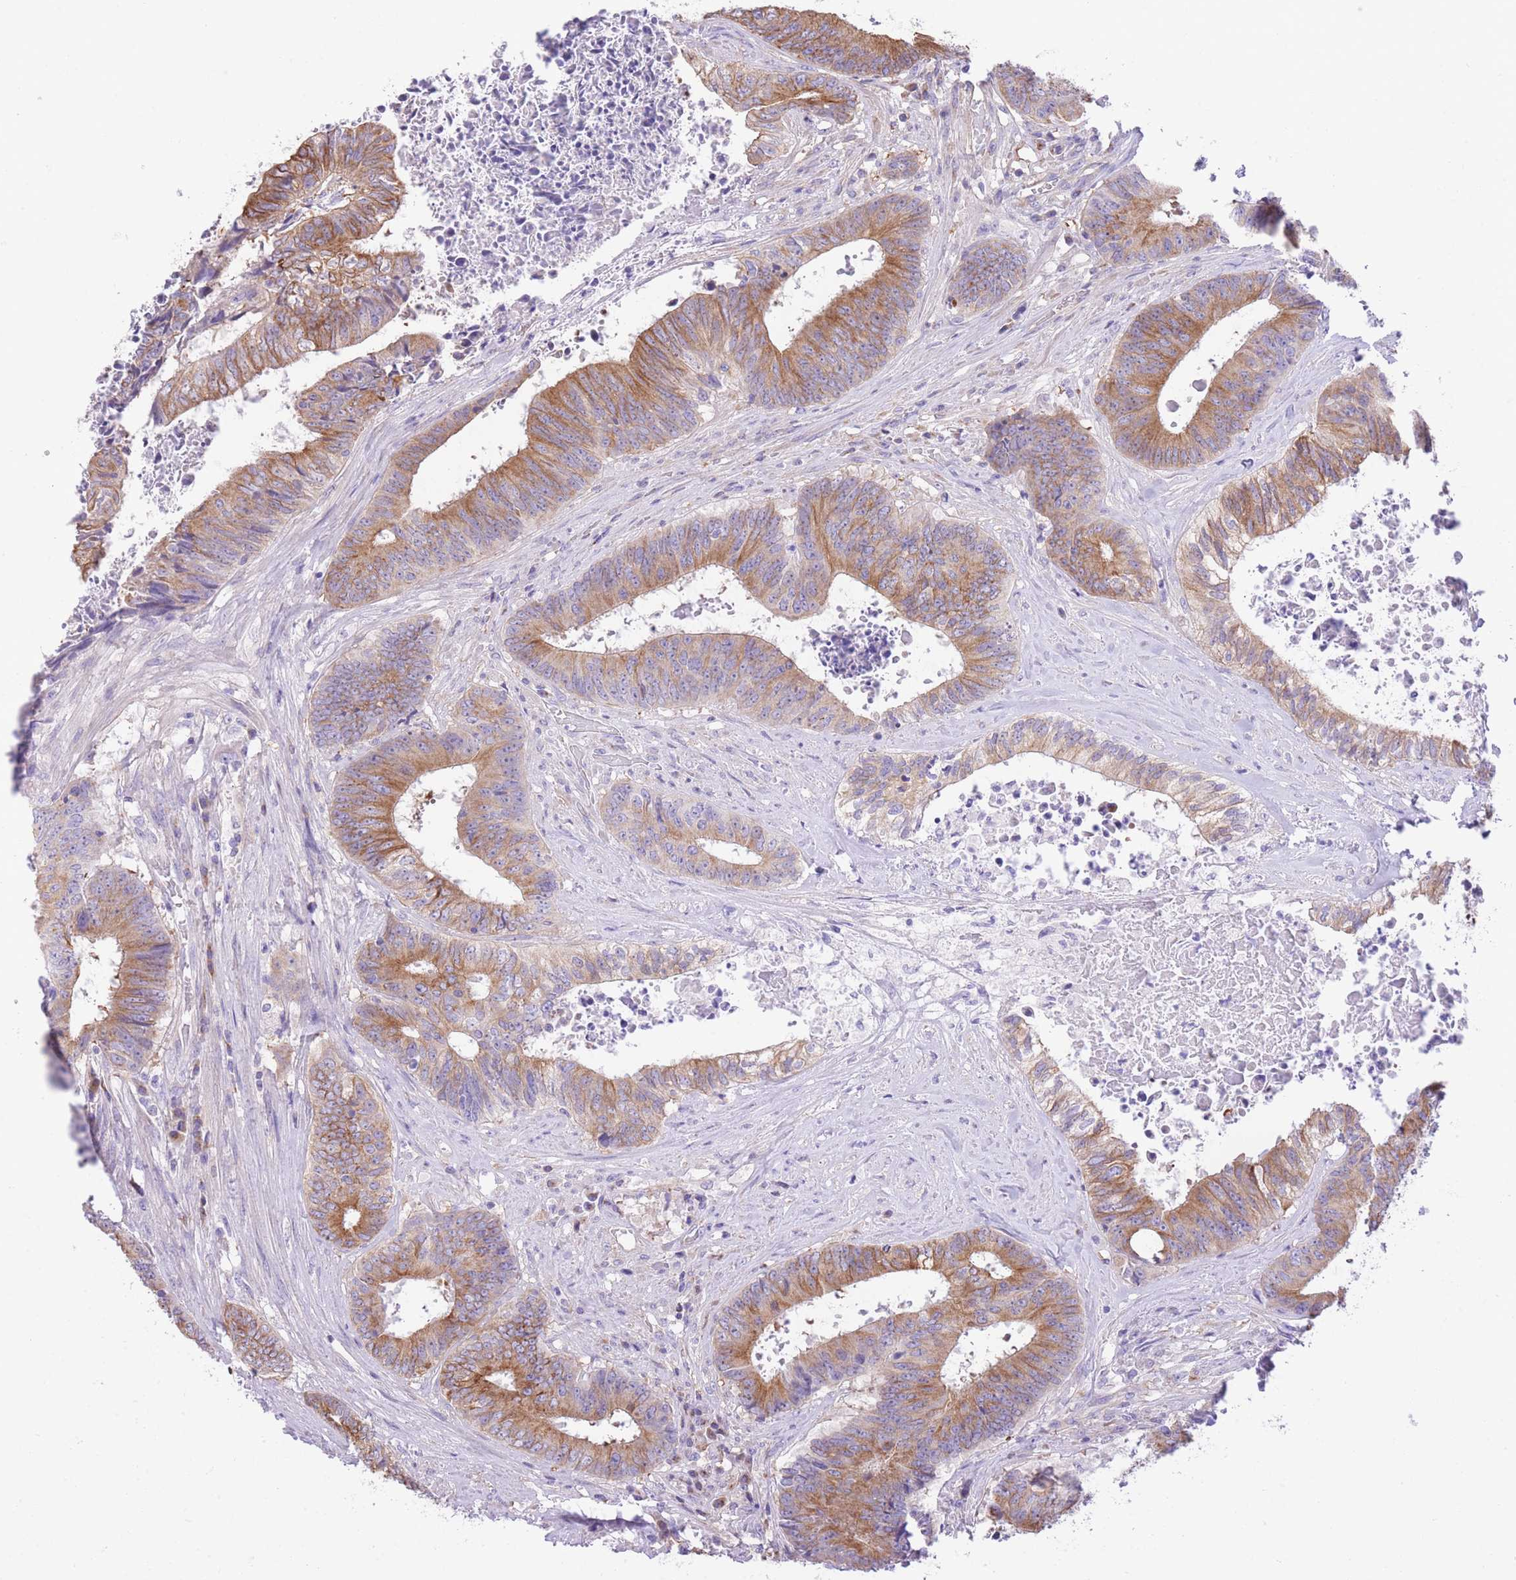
{"staining": {"intensity": "moderate", "quantity": ">75%", "location": "cytoplasmic/membranous"}, "tissue": "colorectal cancer", "cell_type": "Tumor cells", "image_type": "cancer", "snomed": [{"axis": "morphology", "description": "Adenocarcinoma, NOS"}, {"axis": "topography", "description": "Rectum"}], "caption": "Human colorectal cancer (adenocarcinoma) stained with a protein marker exhibits moderate staining in tumor cells.", "gene": "RHOU", "patient": {"sex": "male", "age": 72}}